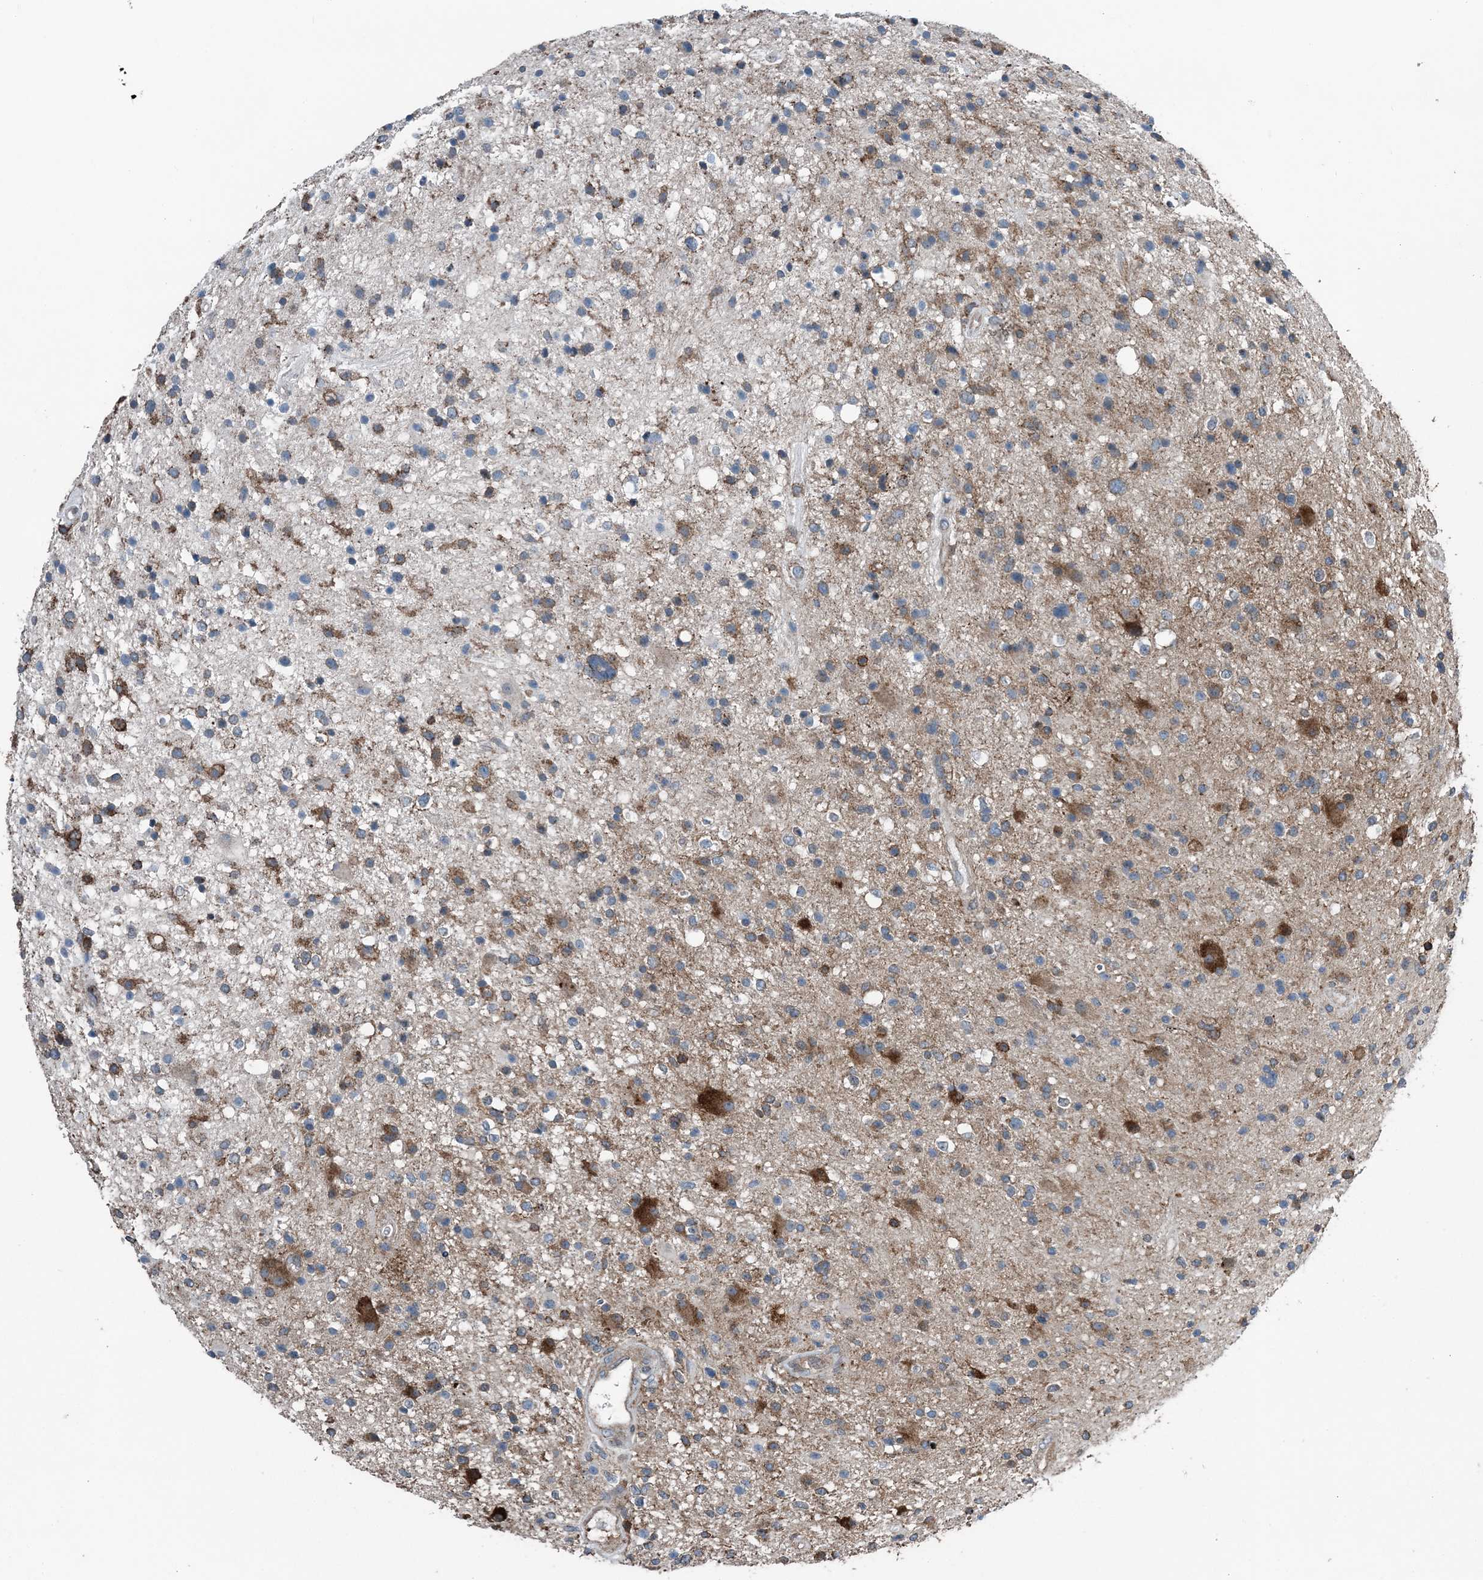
{"staining": {"intensity": "moderate", "quantity": "25%-75%", "location": "cytoplasmic/membranous"}, "tissue": "glioma", "cell_type": "Tumor cells", "image_type": "cancer", "snomed": [{"axis": "morphology", "description": "Glioma, malignant, High grade"}, {"axis": "topography", "description": "Brain"}], "caption": "Glioma stained for a protein shows moderate cytoplasmic/membranous positivity in tumor cells. (DAB (3,3'-diaminobenzidine) = brown stain, brightfield microscopy at high magnification).", "gene": "CFL1", "patient": {"sex": "male", "age": 33}}